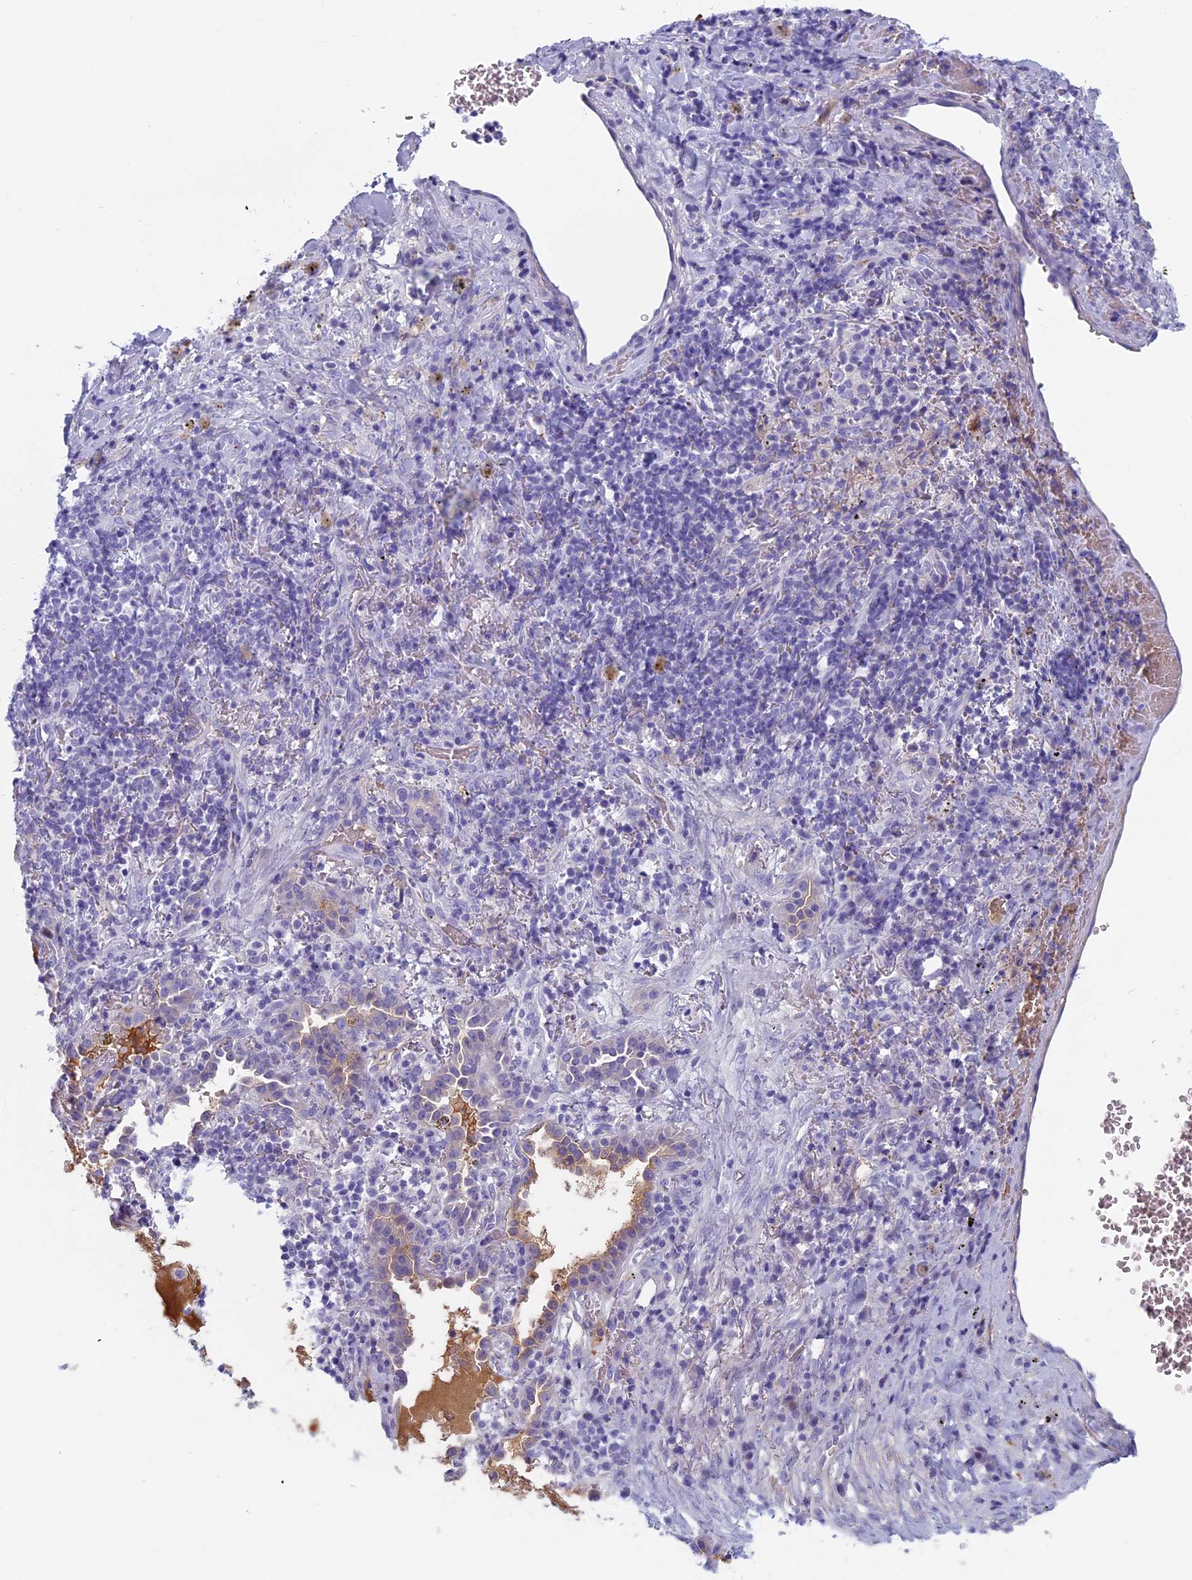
{"staining": {"intensity": "negative", "quantity": "none", "location": "none"}, "tissue": "lung cancer", "cell_type": "Tumor cells", "image_type": "cancer", "snomed": [{"axis": "morphology", "description": "Squamous cell carcinoma, NOS"}, {"axis": "topography", "description": "Lung"}], "caption": "IHC of lung cancer (squamous cell carcinoma) displays no positivity in tumor cells.", "gene": "ANGPTL2", "patient": {"sex": "female", "age": 63}}